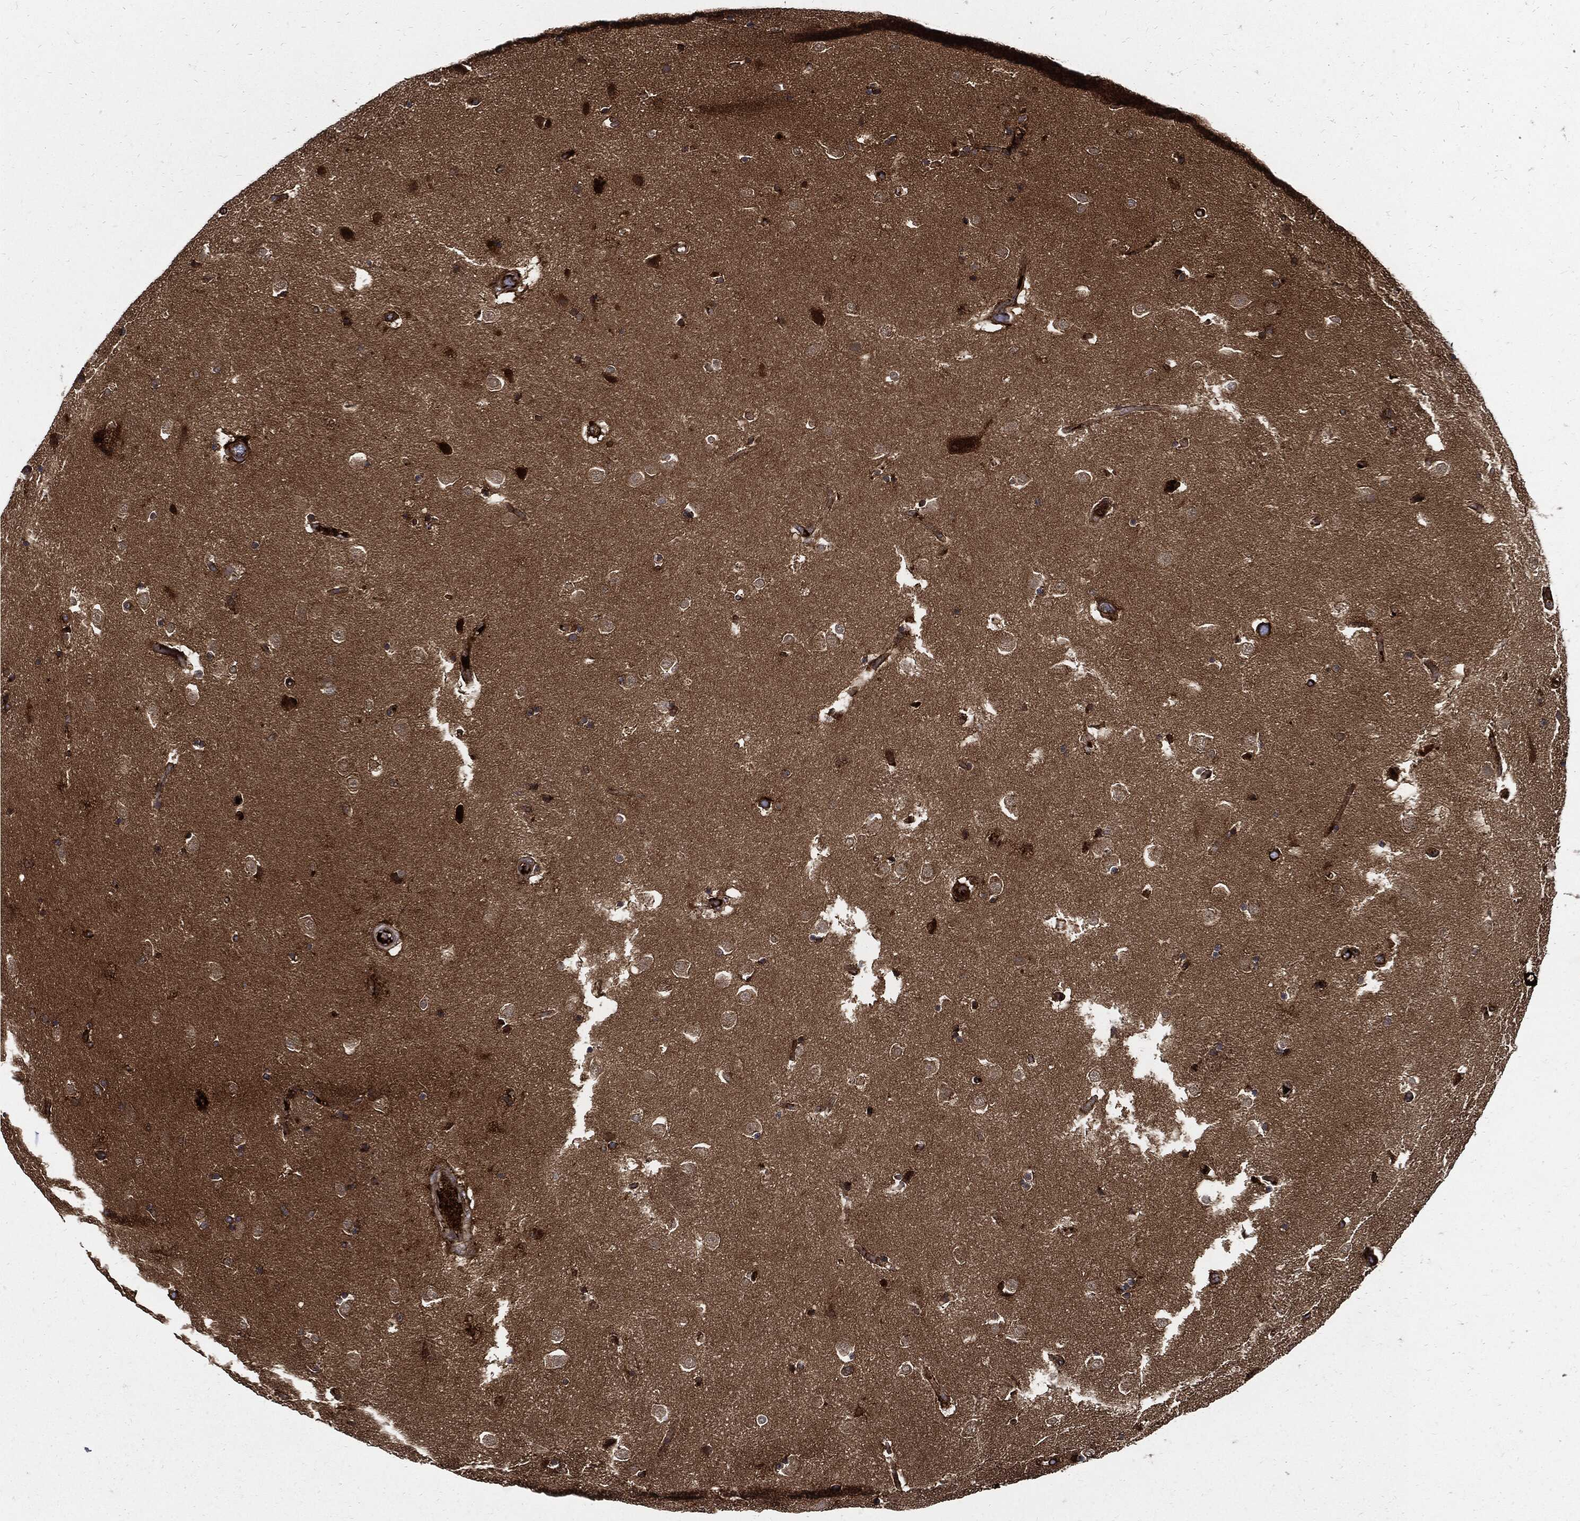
{"staining": {"intensity": "strong", "quantity": "<25%", "location": "cytoplasmic/membranous,nuclear"}, "tissue": "caudate", "cell_type": "Glial cells", "image_type": "normal", "snomed": [{"axis": "morphology", "description": "Normal tissue, NOS"}, {"axis": "topography", "description": "Lateral ventricle wall"}], "caption": "Immunohistochemical staining of benign caudate reveals <25% levels of strong cytoplasmic/membranous,nuclear protein staining in about <25% of glial cells.", "gene": "CLU", "patient": {"sex": "male", "age": 51}}